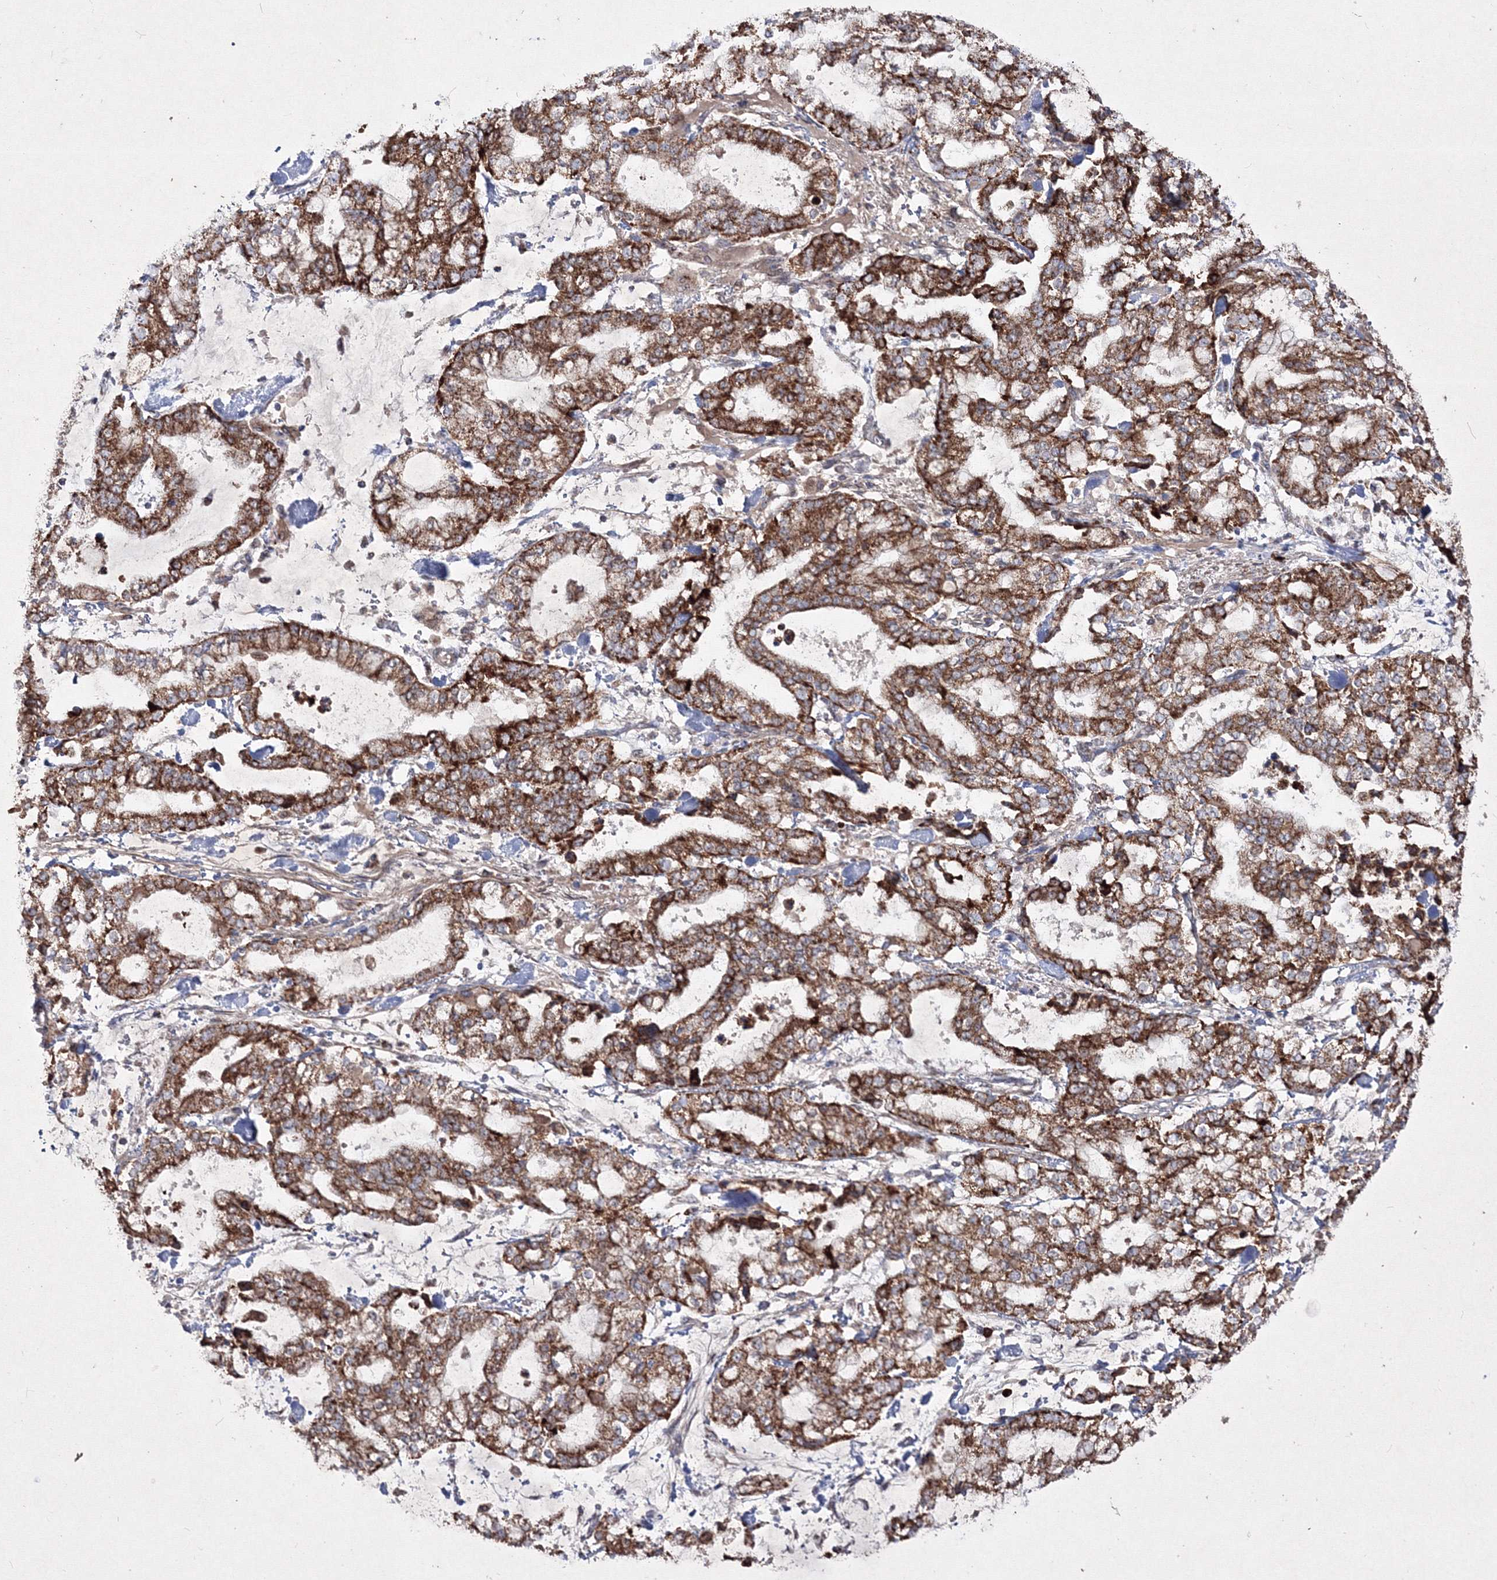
{"staining": {"intensity": "strong", "quantity": ">75%", "location": "cytoplasmic/membranous"}, "tissue": "stomach cancer", "cell_type": "Tumor cells", "image_type": "cancer", "snomed": [{"axis": "morphology", "description": "Normal tissue, NOS"}, {"axis": "morphology", "description": "Adenocarcinoma, NOS"}, {"axis": "topography", "description": "Stomach, upper"}, {"axis": "topography", "description": "Stomach"}], "caption": "Tumor cells reveal high levels of strong cytoplasmic/membranous expression in approximately >75% of cells in stomach cancer (adenocarcinoma).", "gene": "PEX13", "patient": {"sex": "male", "age": 76}}